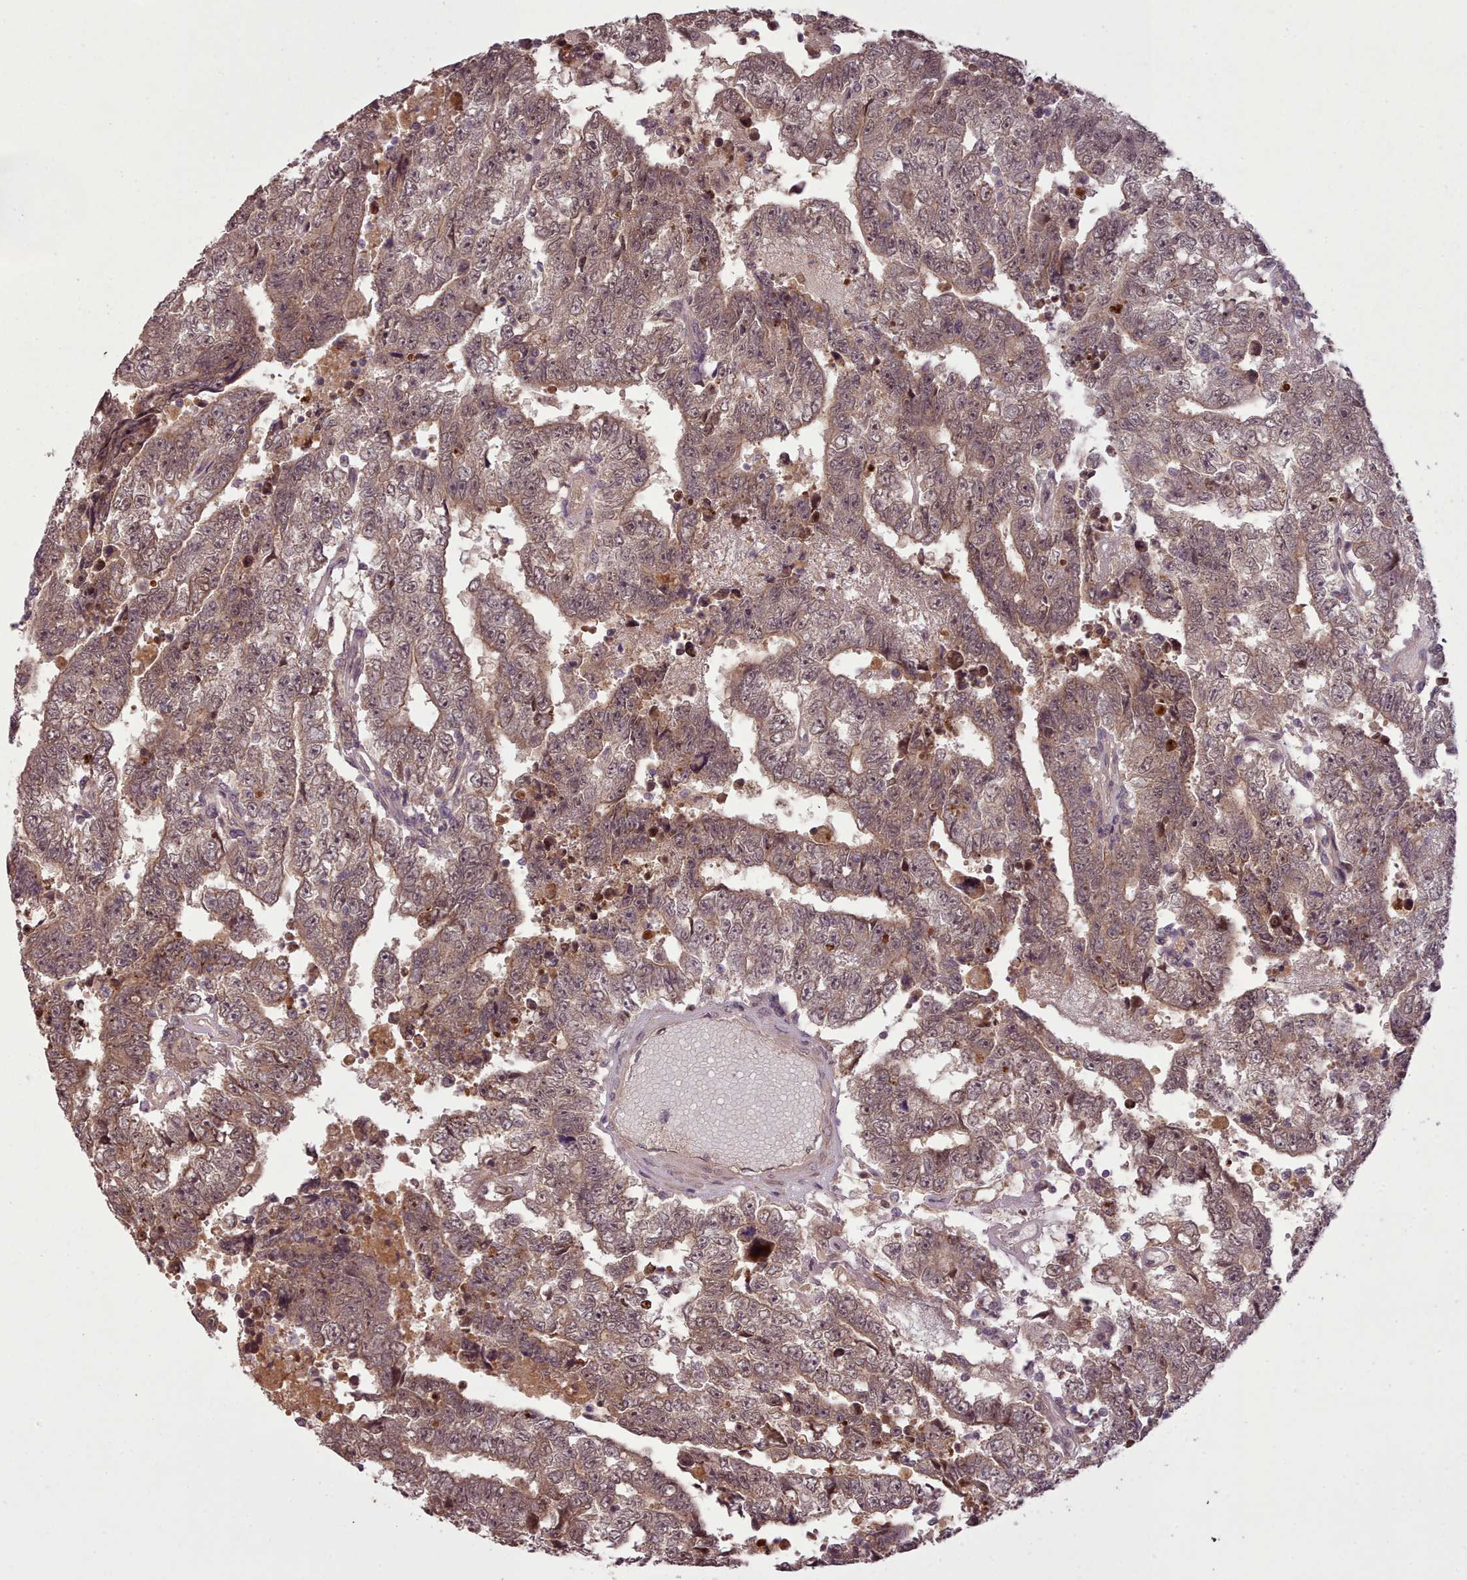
{"staining": {"intensity": "moderate", "quantity": ">75%", "location": "cytoplasmic/membranous,nuclear"}, "tissue": "testis cancer", "cell_type": "Tumor cells", "image_type": "cancer", "snomed": [{"axis": "morphology", "description": "Carcinoma, Embryonal, NOS"}, {"axis": "topography", "description": "Testis"}], "caption": "Immunohistochemical staining of testis cancer demonstrates moderate cytoplasmic/membranous and nuclear protein expression in approximately >75% of tumor cells.", "gene": "CDC6", "patient": {"sex": "male", "age": 25}}